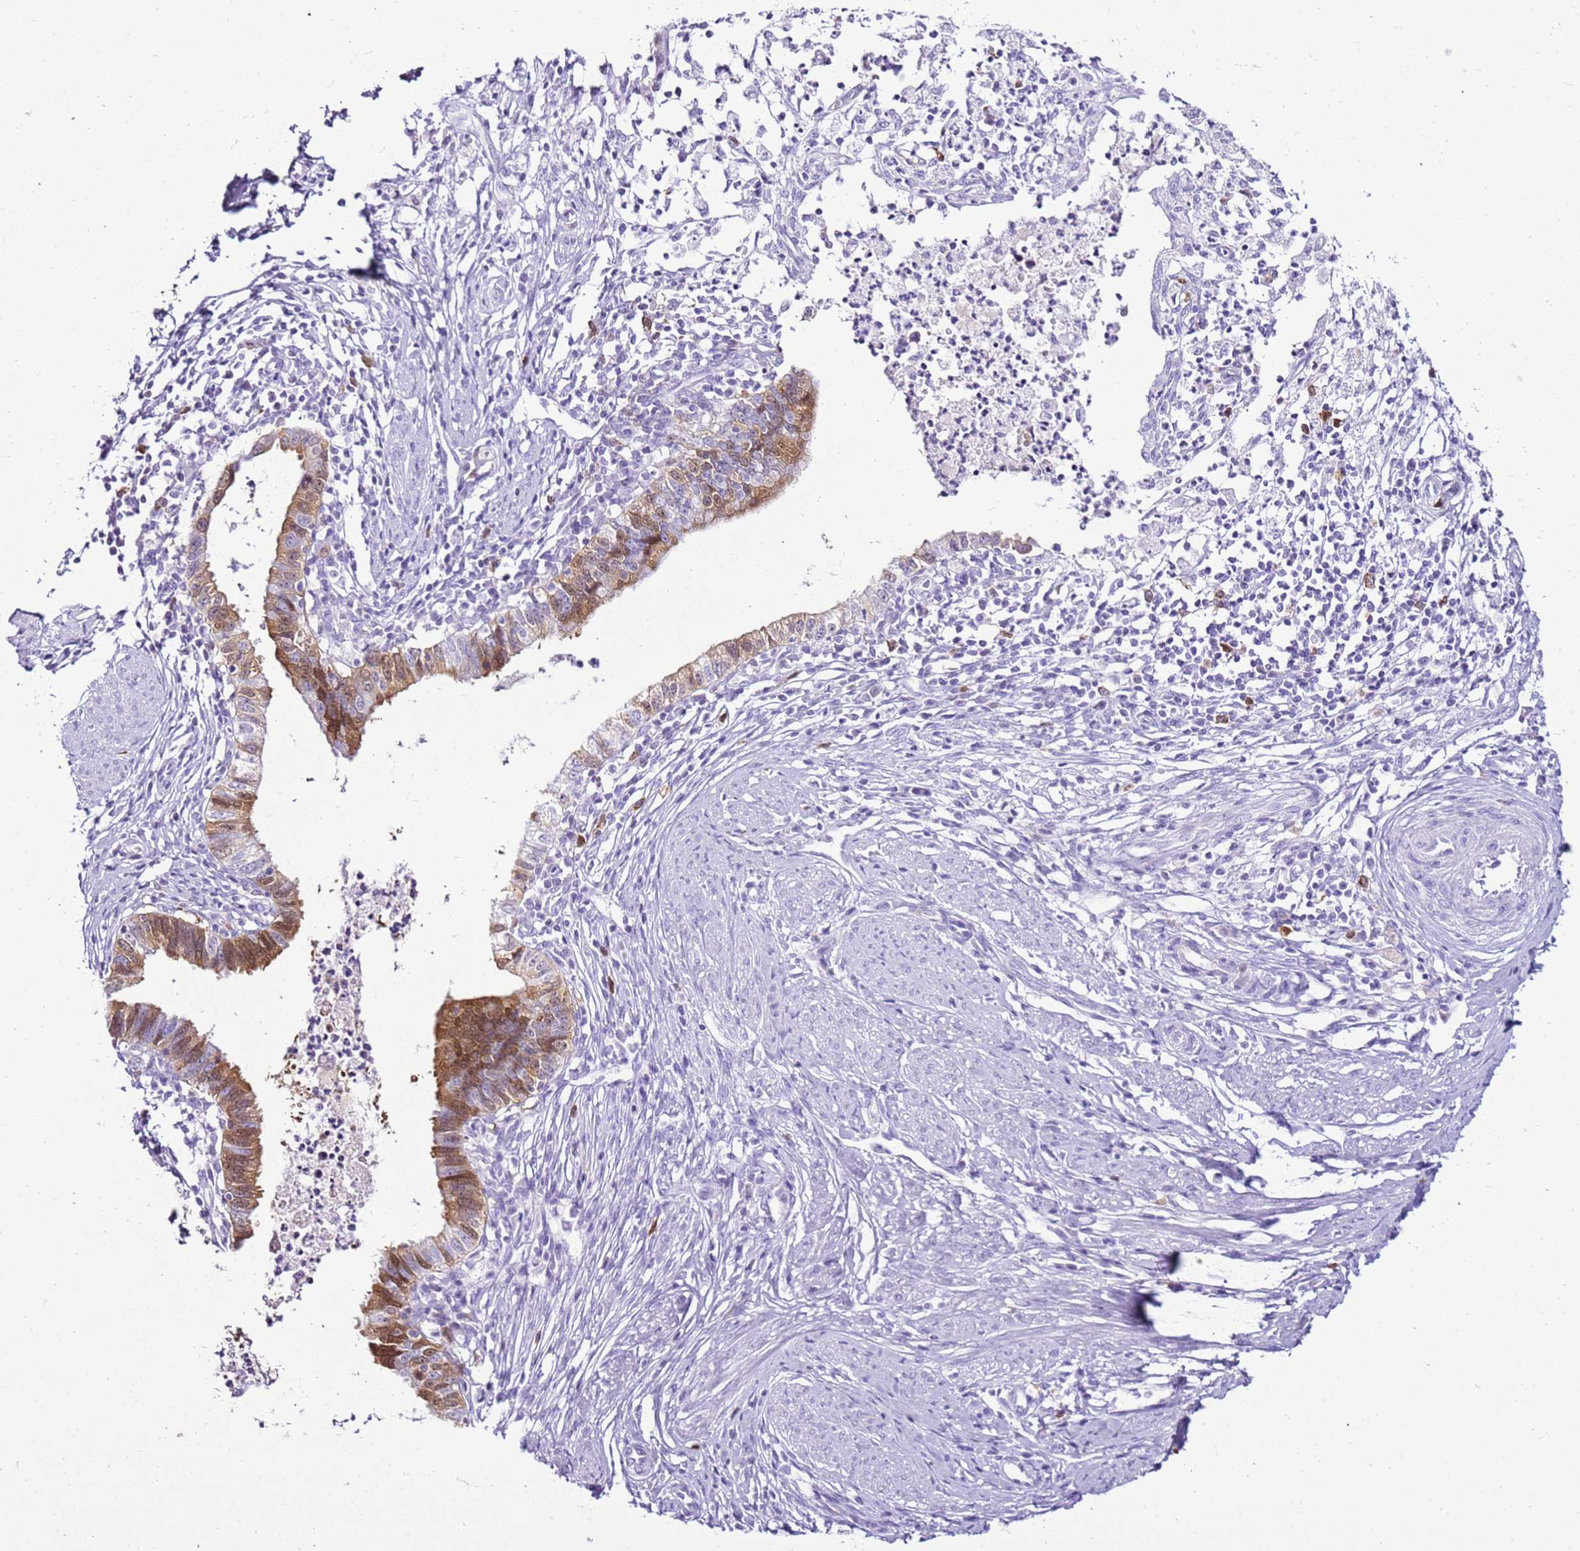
{"staining": {"intensity": "strong", "quantity": "25%-75%", "location": "cytoplasmic/membranous,nuclear"}, "tissue": "cervical cancer", "cell_type": "Tumor cells", "image_type": "cancer", "snomed": [{"axis": "morphology", "description": "Adenocarcinoma, NOS"}, {"axis": "topography", "description": "Cervix"}], "caption": "Immunohistochemical staining of cervical cancer (adenocarcinoma) exhibits high levels of strong cytoplasmic/membranous and nuclear positivity in about 25%-75% of tumor cells. (Brightfield microscopy of DAB IHC at high magnification).", "gene": "SPC25", "patient": {"sex": "female", "age": 36}}